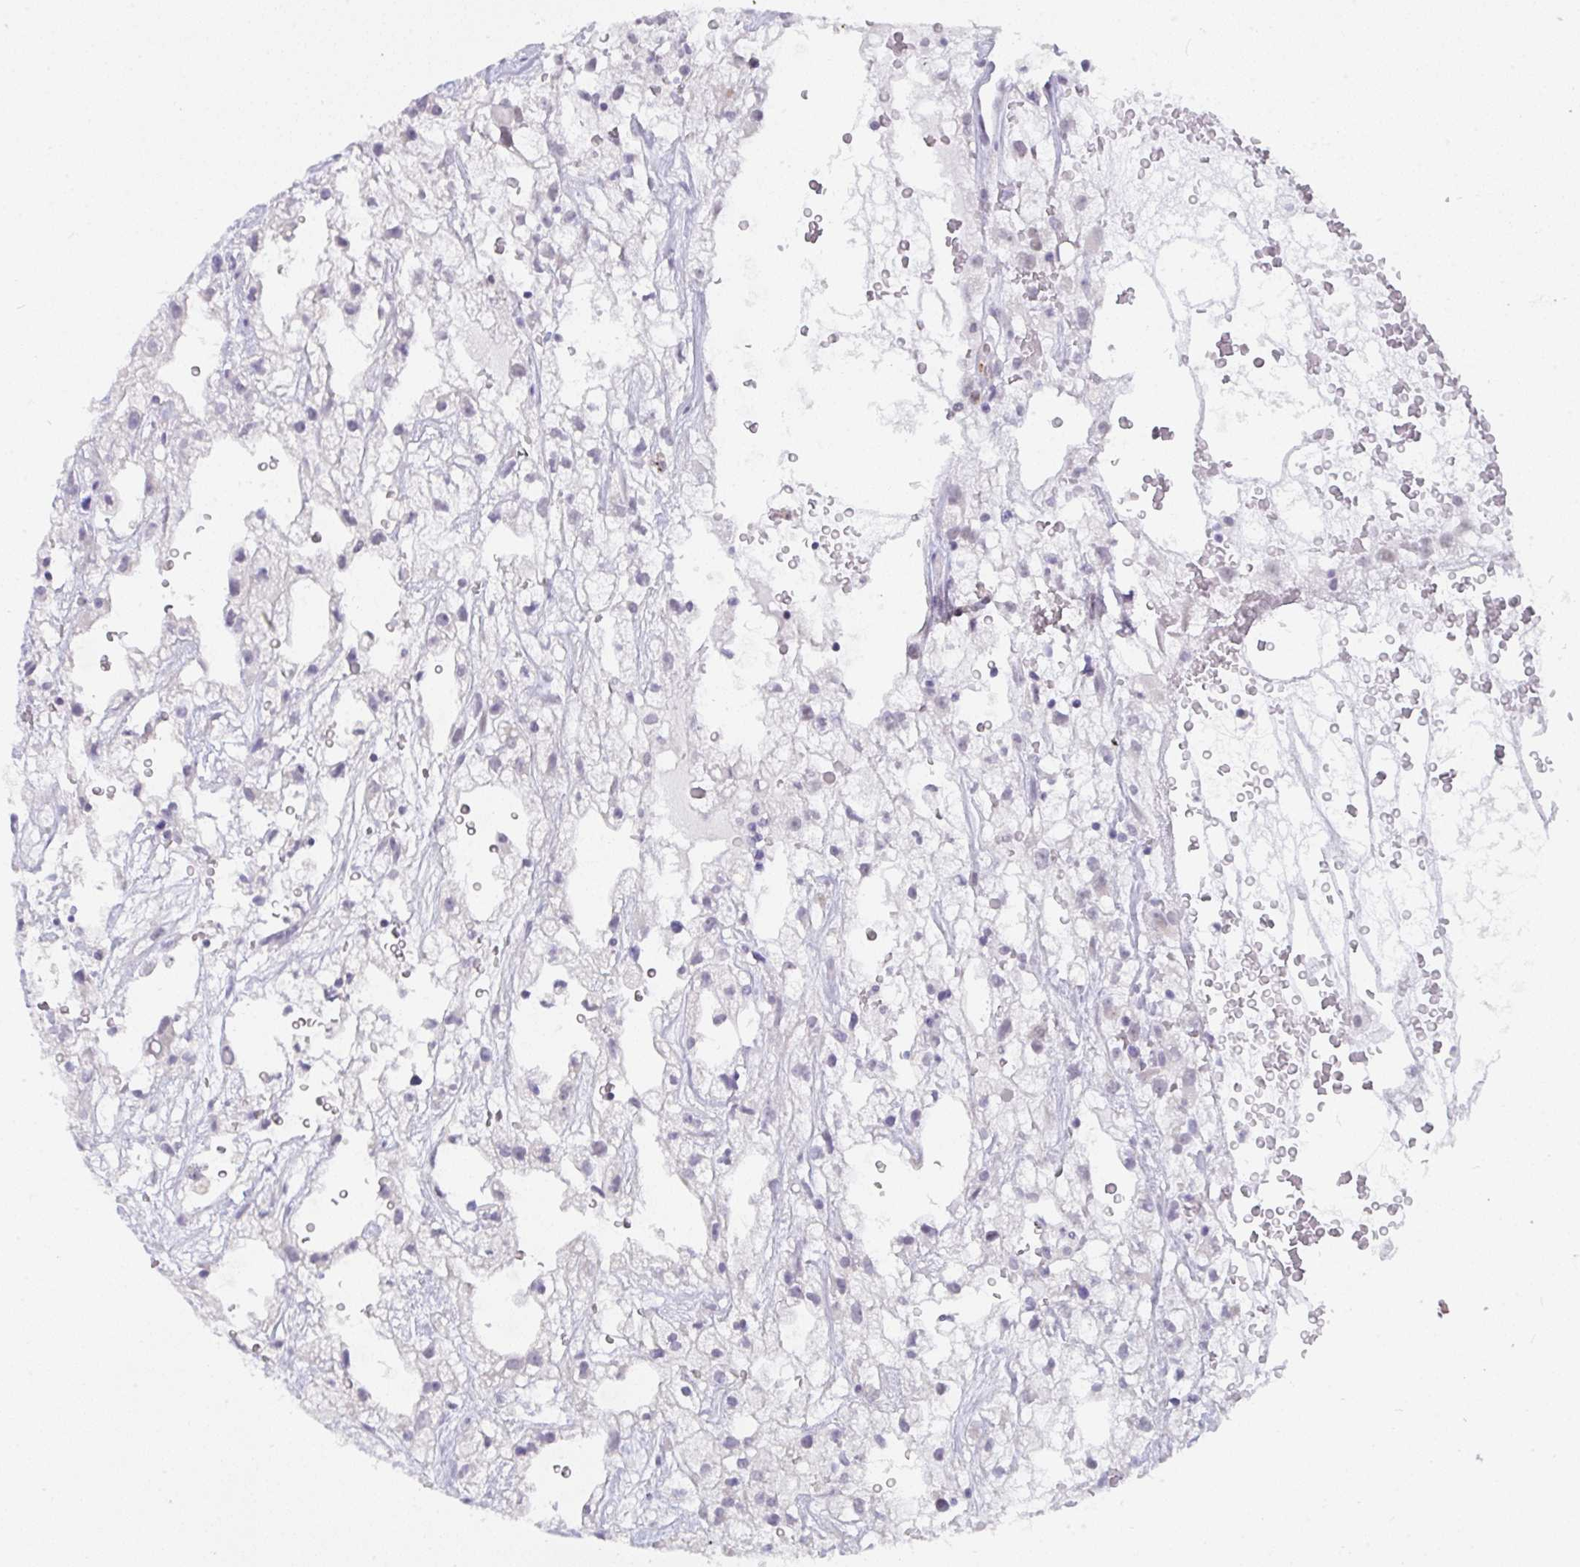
{"staining": {"intensity": "negative", "quantity": "none", "location": "none"}, "tissue": "renal cancer", "cell_type": "Tumor cells", "image_type": "cancer", "snomed": [{"axis": "morphology", "description": "Adenocarcinoma, NOS"}, {"axis": "topography", "description": "Kidney"}], "caption": "DAB immunohistochemical staining of adenocarcinoma (renal) displays no significant expression in tumor cells. Nuclei are stained in blue.", "gene": "CDK13", "patient": {"sex": "male", "age": 59}}